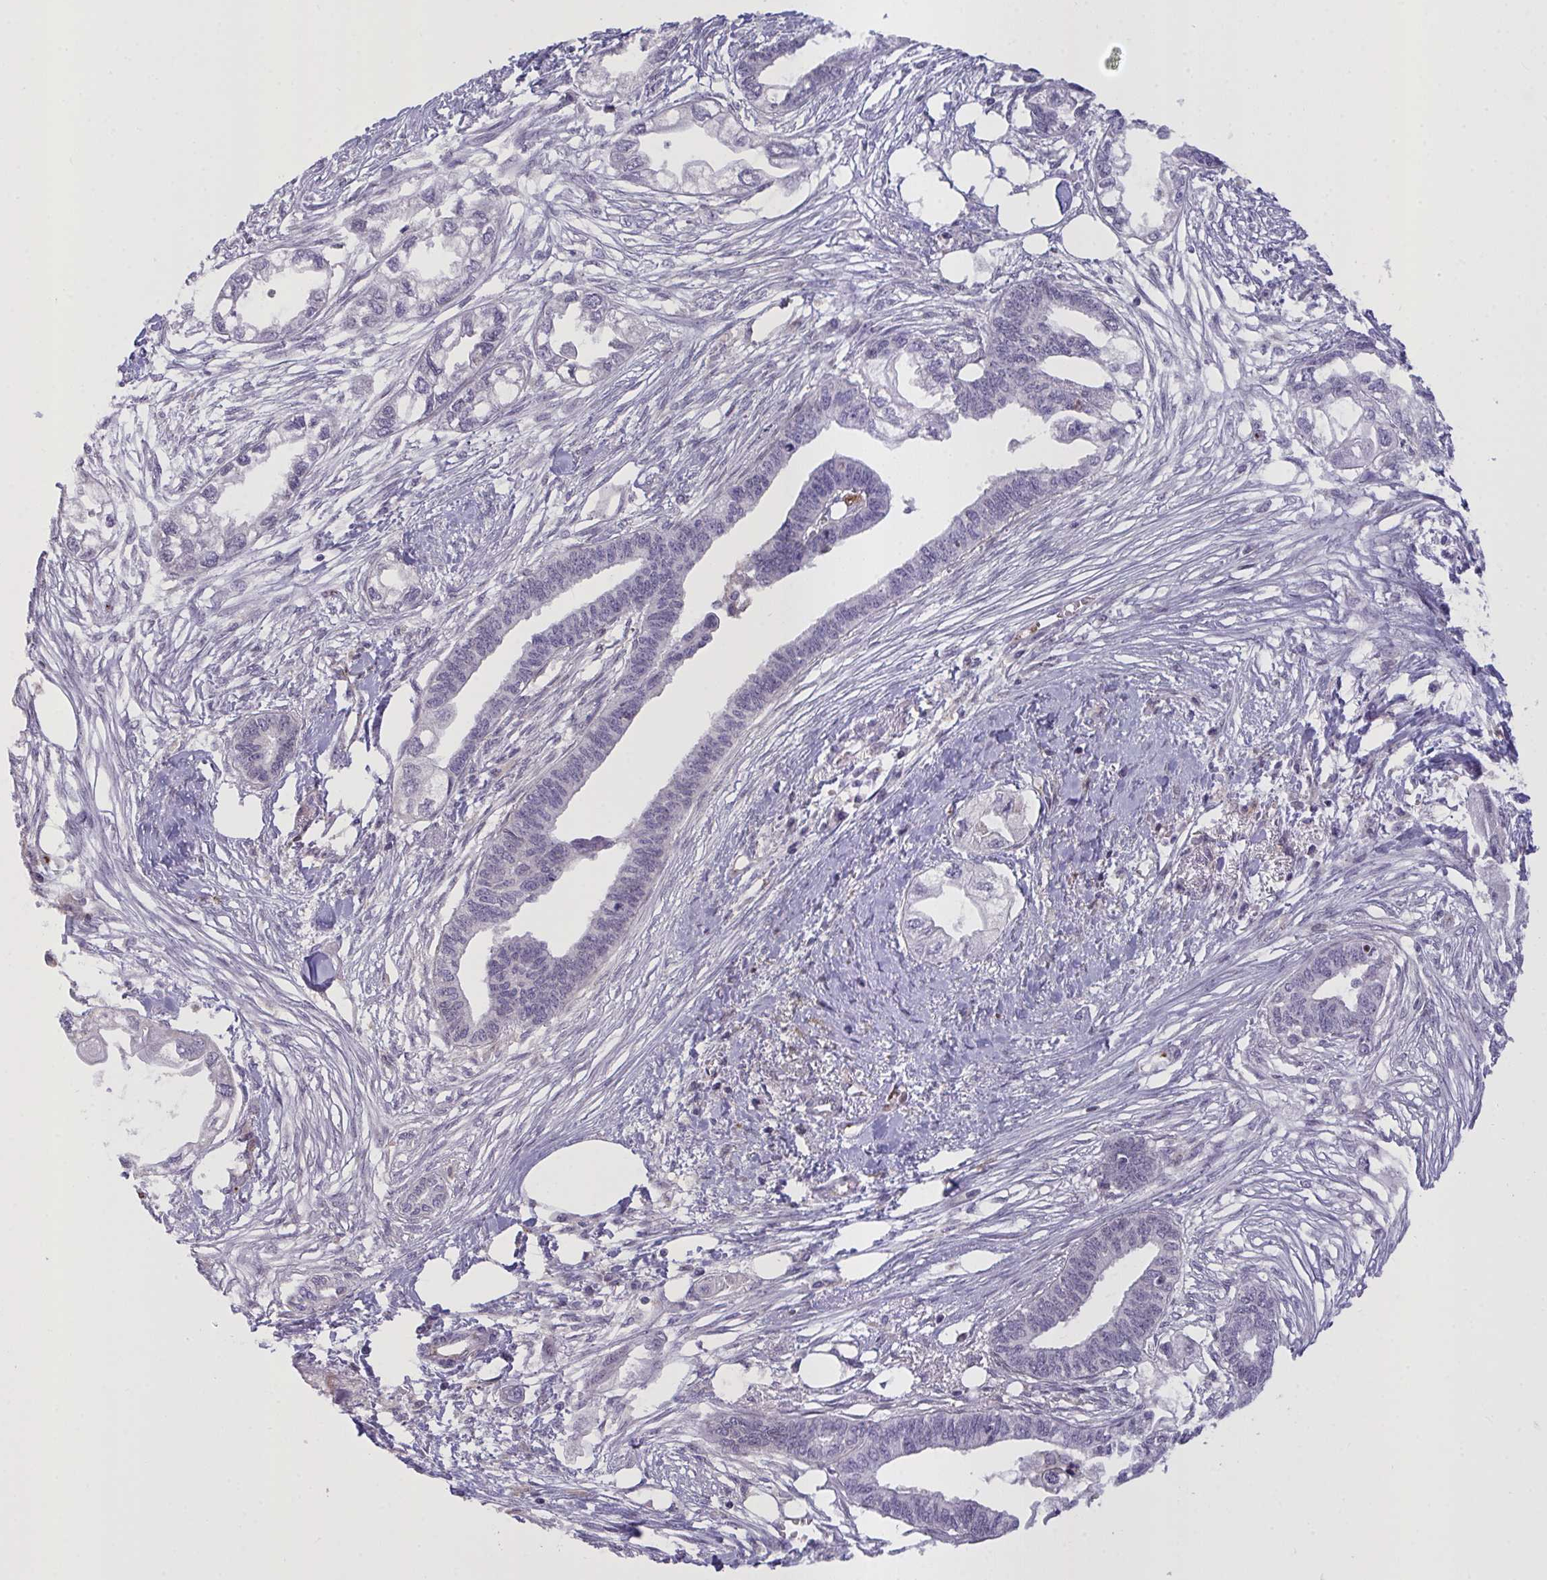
{"staining": {"intensity": "negative", "quantity": "none", "location": "none"}, "tissue": "endometrial cancer", "cell_type": "Tumor cells", "image_type": "cancer", "snomed": [{"axis": "morphology", "description": "Adenocarcinoma, NOS"}, {"axis": "morphology", "description": "Adenocarcinoma, metastatic, NOS"}, {"axis": "topography", "description": "Adipose tissue"}, {"axis": "topography", "description": "Endometrium"}], "caption": "This is an immunohistochemistry image of endometrial cancer (metastatic adenocarcinoma). There is no staining in tumor cells.", "gene": "SEMA6B", "patient": {"sex": "female", "age": 67}}